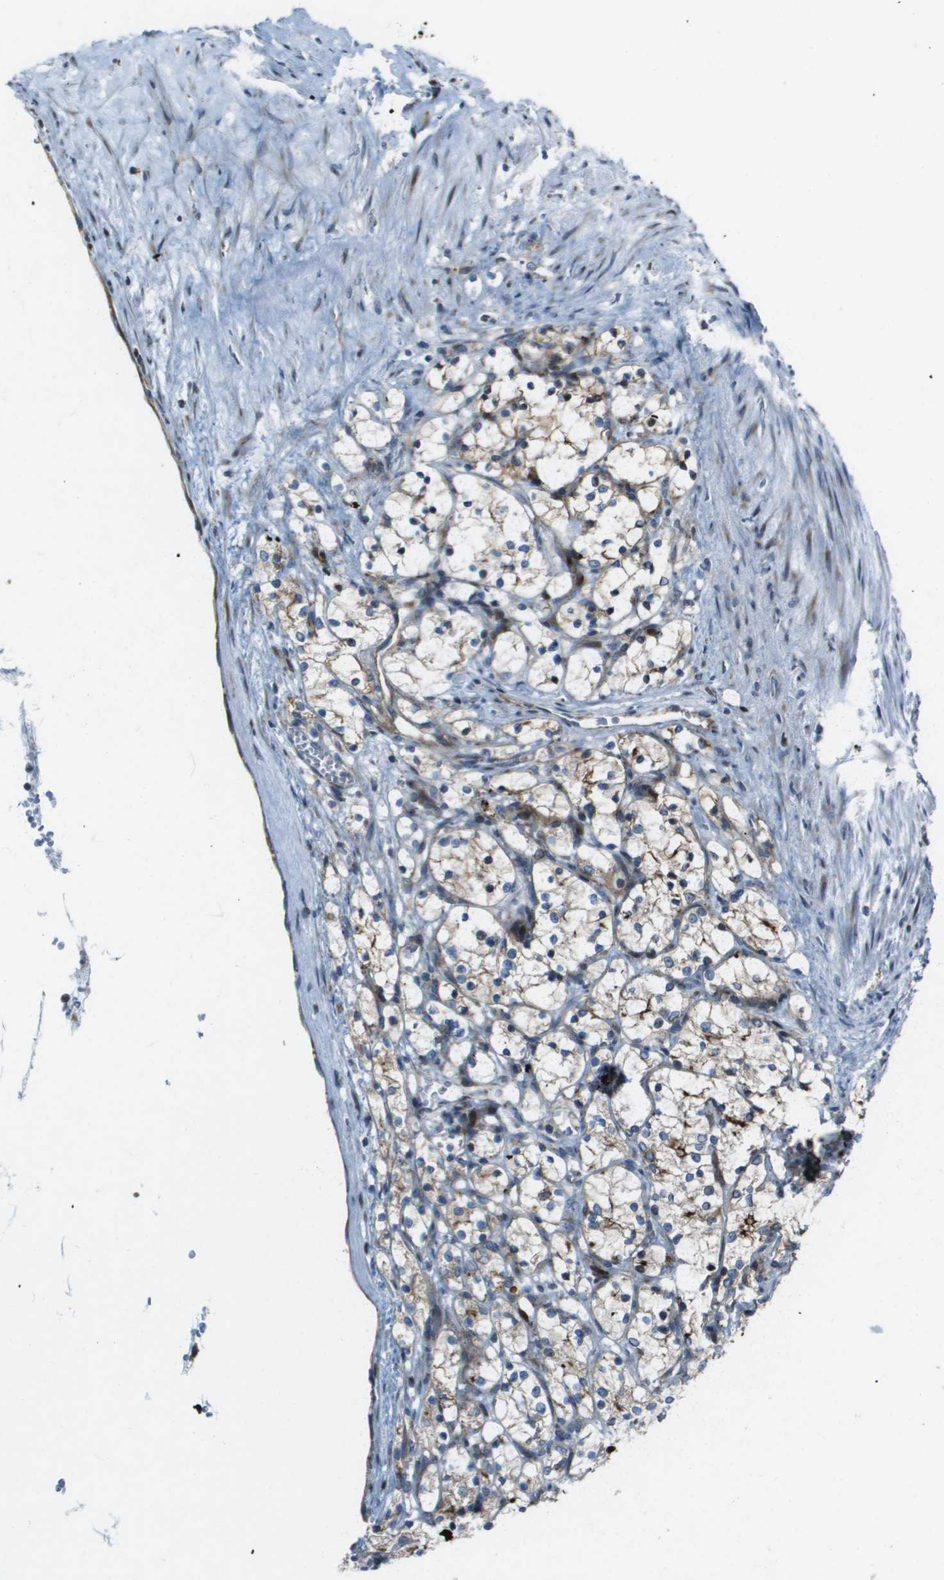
{"staining": {"intensity": "weak", "quantity": "<25%", "location": "cytoplasmic/membranous"}, "tissue": "renal cancer", "cell_type": "Tumor cells", "image_type": "cancer", "snomed": [{"axis": "morphology", "description": "Adenocarcinoma, NOS"}, {"axis": "topography", "description": "Kidney"}], "caption": "Image shows no significant protein positivity in tumor cells of renal cancer.", "gene": "MGAT3", "patient": {"sex": "female", "age": 69}}